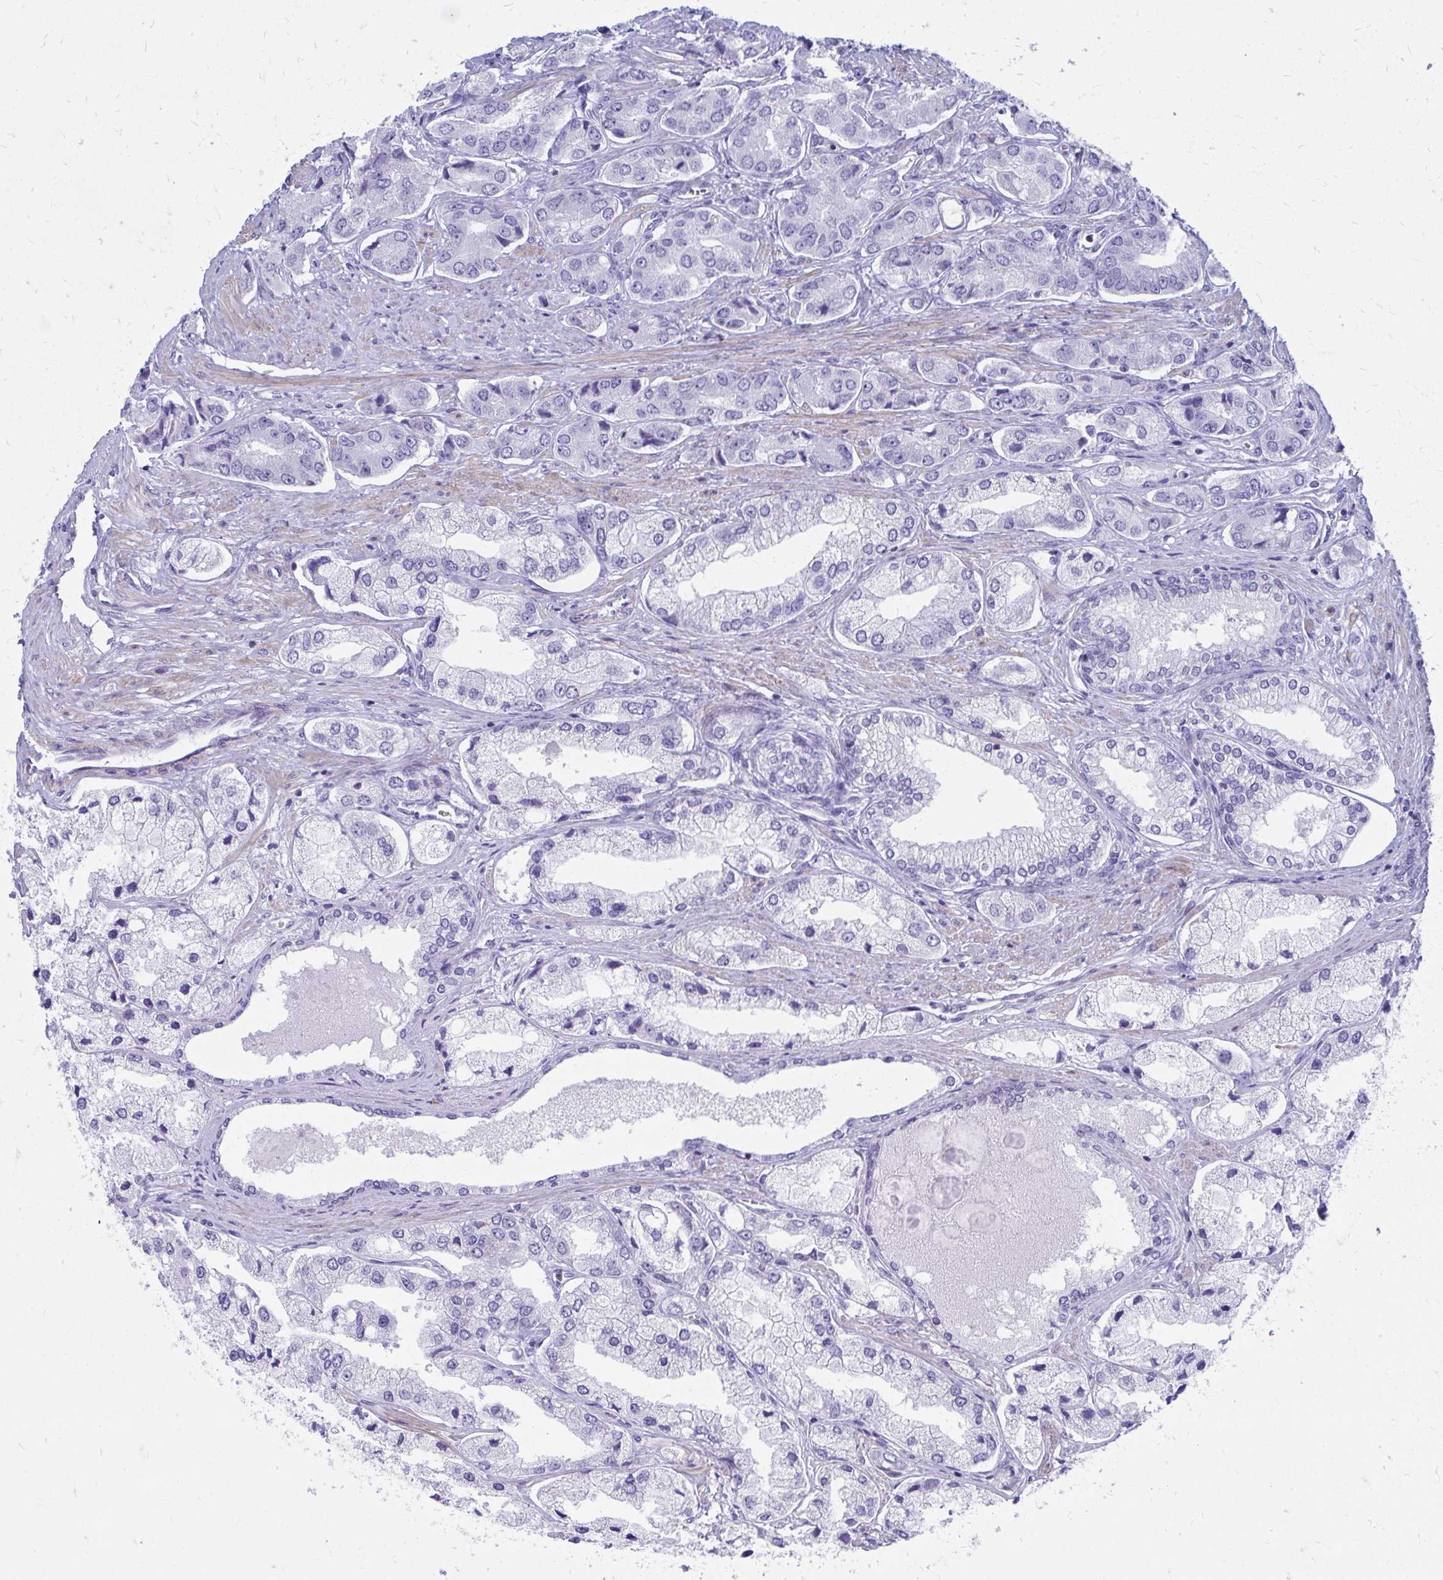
{"staining": {"intensity": "negative", "quantity": "none", "location": "none"}, "tissue": "prostate cancer", "cell_type": "Tumor cells", "image_type": "cancer", "snomed": [{"axis": "morphology", "description": "Adenocarcinoma, Low grade"}, {"axis": "topography", "description": "Prostate"}], "caption": "IHC image of neoplastic tissue: human low-grade adenocarcinoma (prostate) stained with DAB (3,3'-diaminobenzidine) shows no significant protein expression in tumor cells. (DAB IHC visualized using brightfield microscopy, high magnification).", "gene": "RUNX3", "patient": {"sex": "male", "age": 69}}